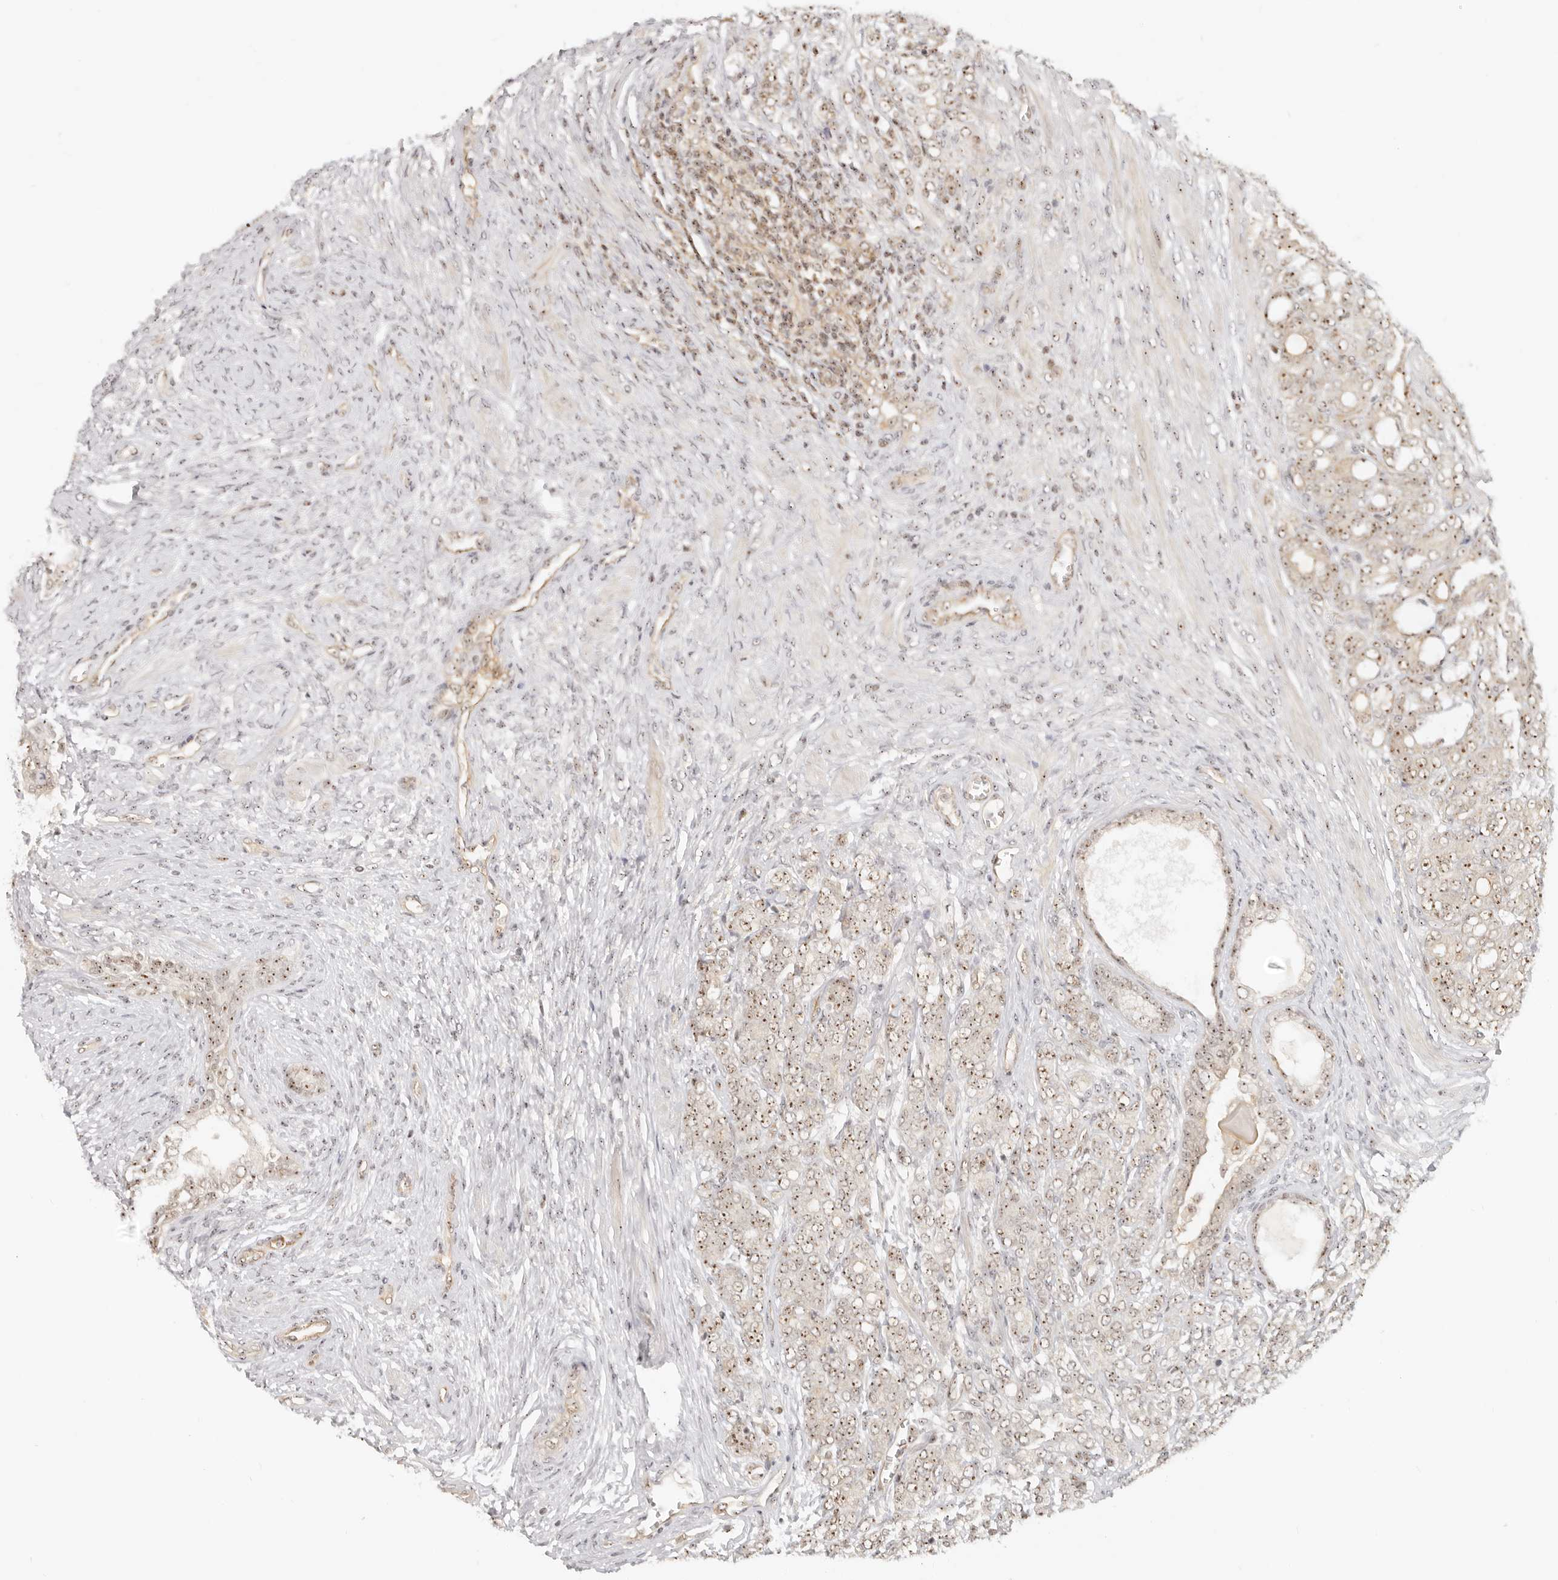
{"staining": {"intensity": "moderate", "quantity": ">75%", "location": "nuclear"}, "tissue": "prostate cancer", "cell_type": "Tumor cells", "image_type": "cancer", "snomed": [{"axis": "morphology", "description": "Adenocarcinoma, High grade"}, {"axis": "topography", "description": "Prostate"}], "caption": "Immunohistochemical staining of human prostate cancer (adenocarcinoma (high-grade)) demonstrates medium levels of moderate nuclear expression in about >75% of tumor cells.", "gene": "BAP1", "patient": {"sex": "male", "age": 62}}